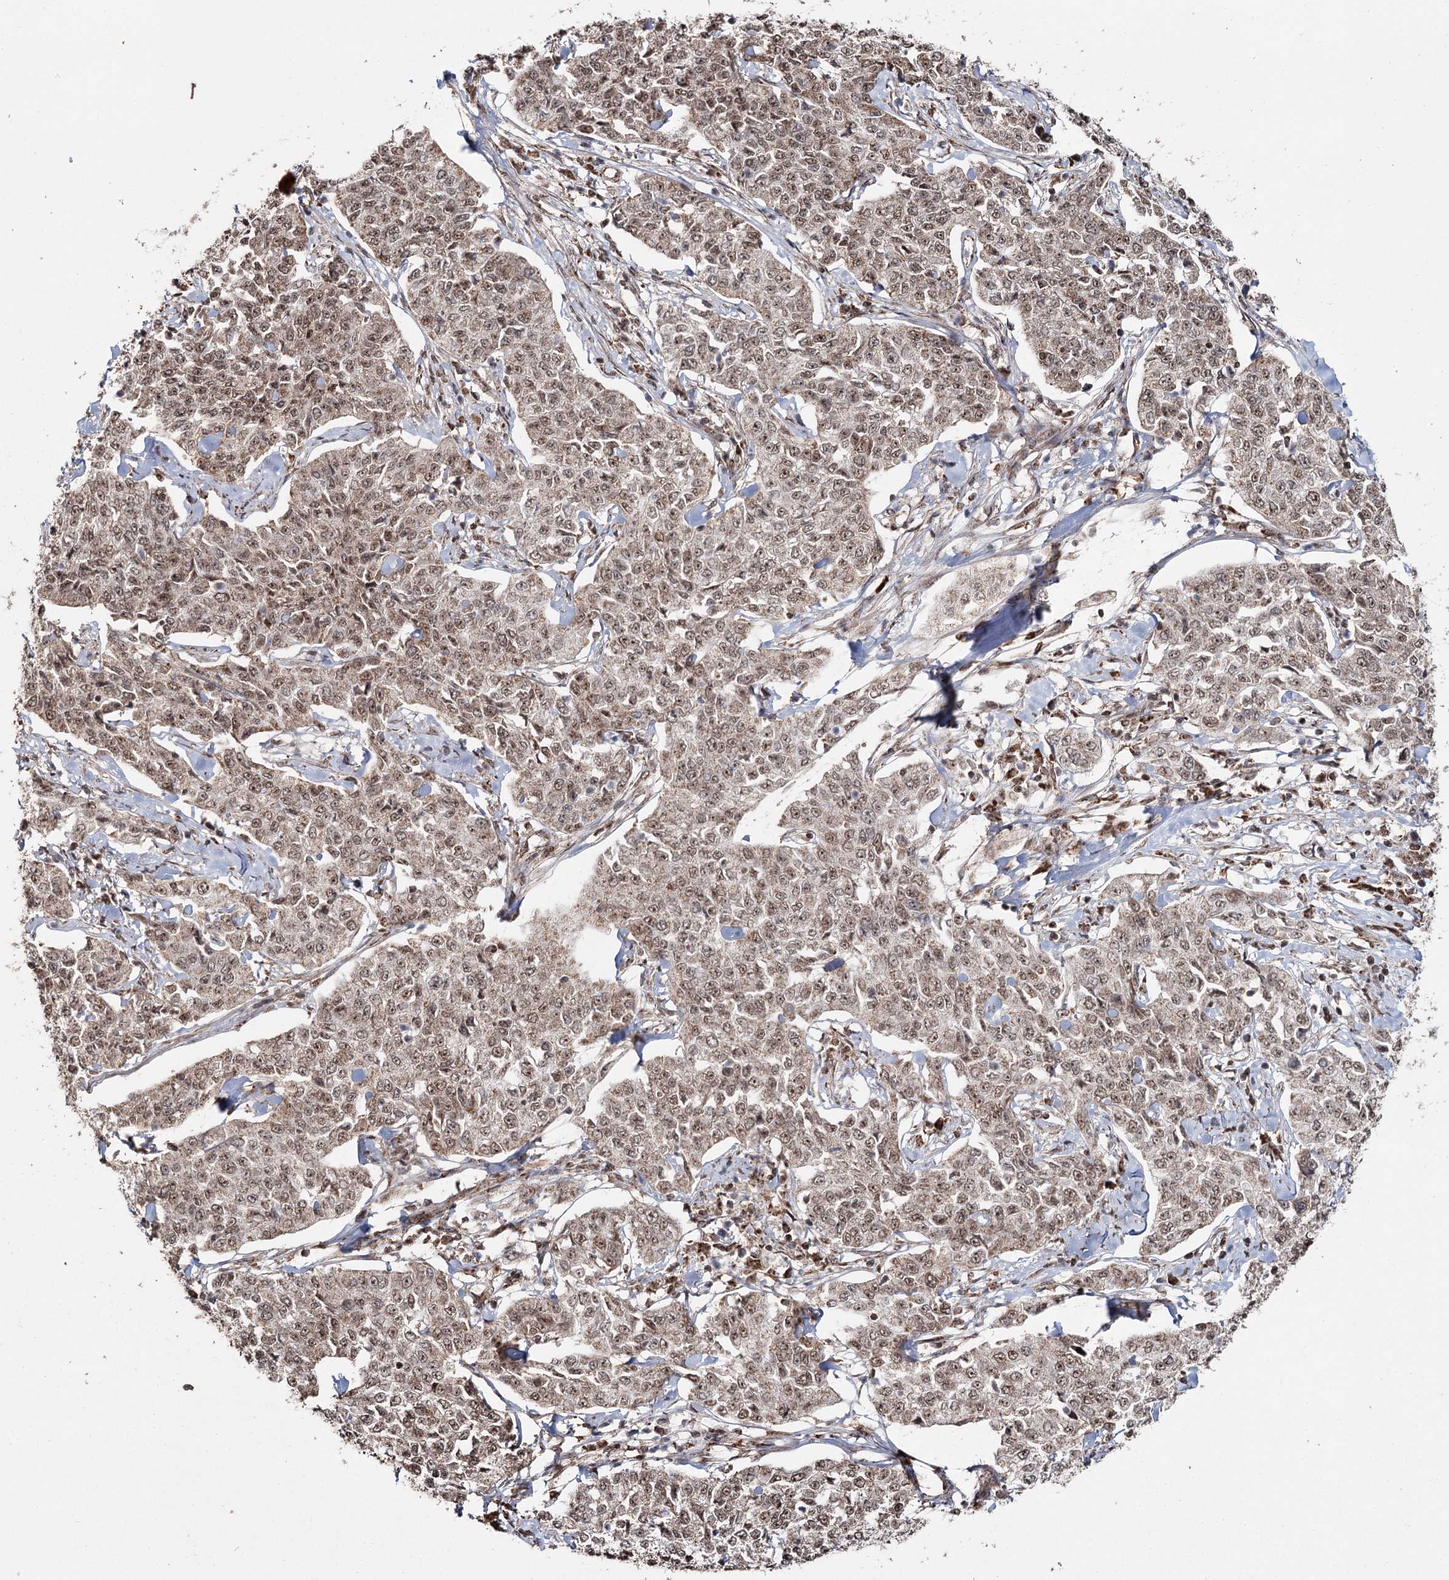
{"staining": {"intensity": "moderate", "quantity": ">75%", "location": "cytoplasmic/membranous,nuclear"}, "tissue": "cervical cancer", "cell_type": "Tumor cells", "image_type": "cancer", "snomed": [{"axis": "morphology", "description": "Squamous cell carcinoma, NOS"}, {"axis": "topography", "description": "Cervix"}], "caption": "Immunohistochemical staining of cervical squamous cell carcinoma displays medium levels of moderate cytoplasmic/membranous and nuclear protein positivity in approximately >75% of tumor cells.", "gene": "PDHX", "patient": {"sex": "female", "age": 35}}